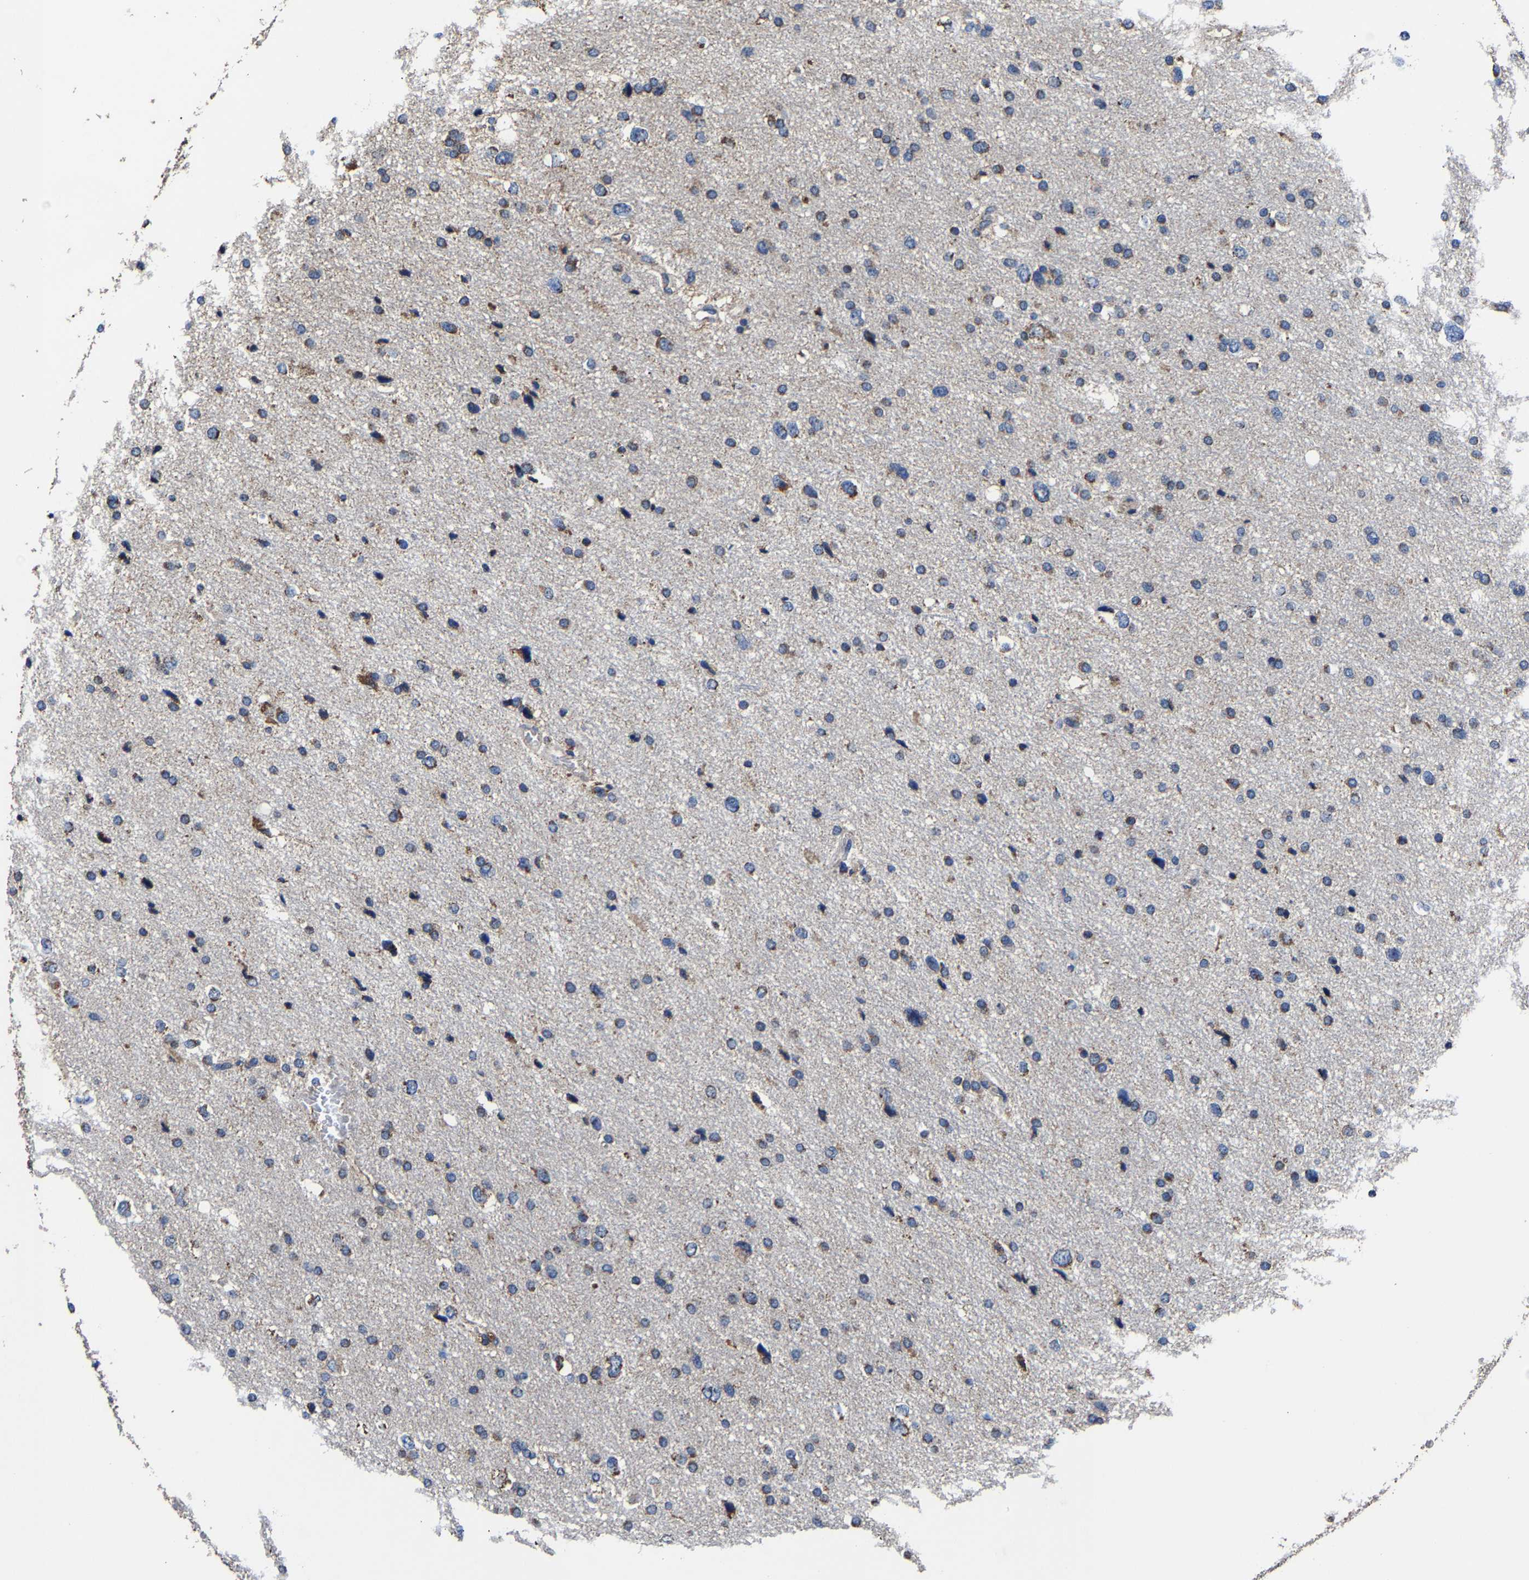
{"staining": {"intensity": "moderate", "quantity": "25%-75%", "location": "cytoplasmic/membranous"}, "tissue": "glioma", "cell_type": "Tumor cells", "image_type": "cancer", "snomed": [{"axis": "morphology", "description": "Glioma, malignant, Low grade"}, {"axis": "topography", "description": "Brain"}], "caption": "Protein staining by immunohistochemistry exhibits moderate cytoplasmic/membranous positivity in about 25%-75% of tumor cells in glioma. (Stains: DAB (3,3'-diaminobenzidine) in brown, nuclei in blue, Microscopy: brightfield microscopy at high magnification).", "gene": "ZCCHC7", "patient": {"sex": "female", "age": 37}}